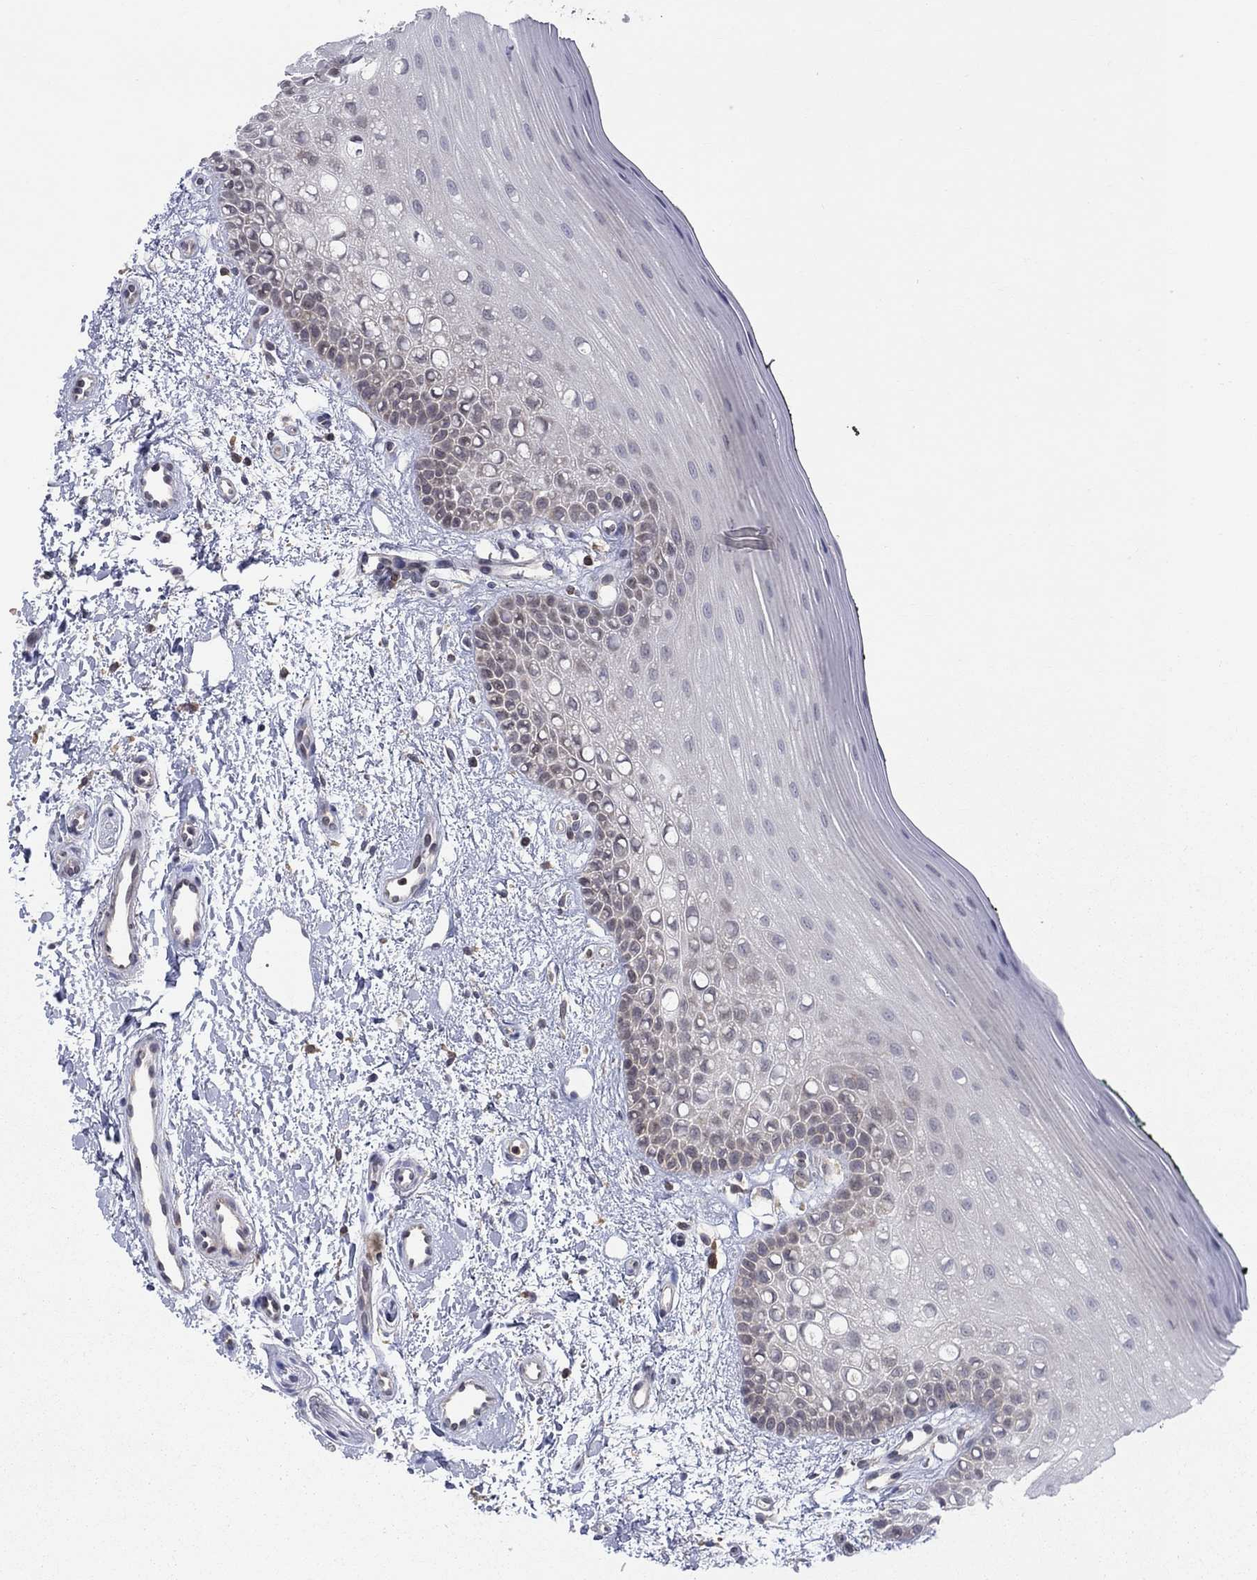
{"staining": {"intensity": "negative", "quantity": "none", "location": "none"}, "tissue": "oral mucosa", "cell_type": "Squamous epithelial cells", "image_type": "normal", "snomed": [{"axis": "morphology", "description": "Normal tissue, NOS"}, {"axis": "topography", "description": "Oral tissue"}], "caption": "Squamous epithelial cells show no significant protein staining in unremarkable oral mucosa. (Immunohistochemistry (ihc), brightfield microscopy, high magnification).", "gene": "ZNHIT3", "patient": {"sex": "female", "age": 78}}